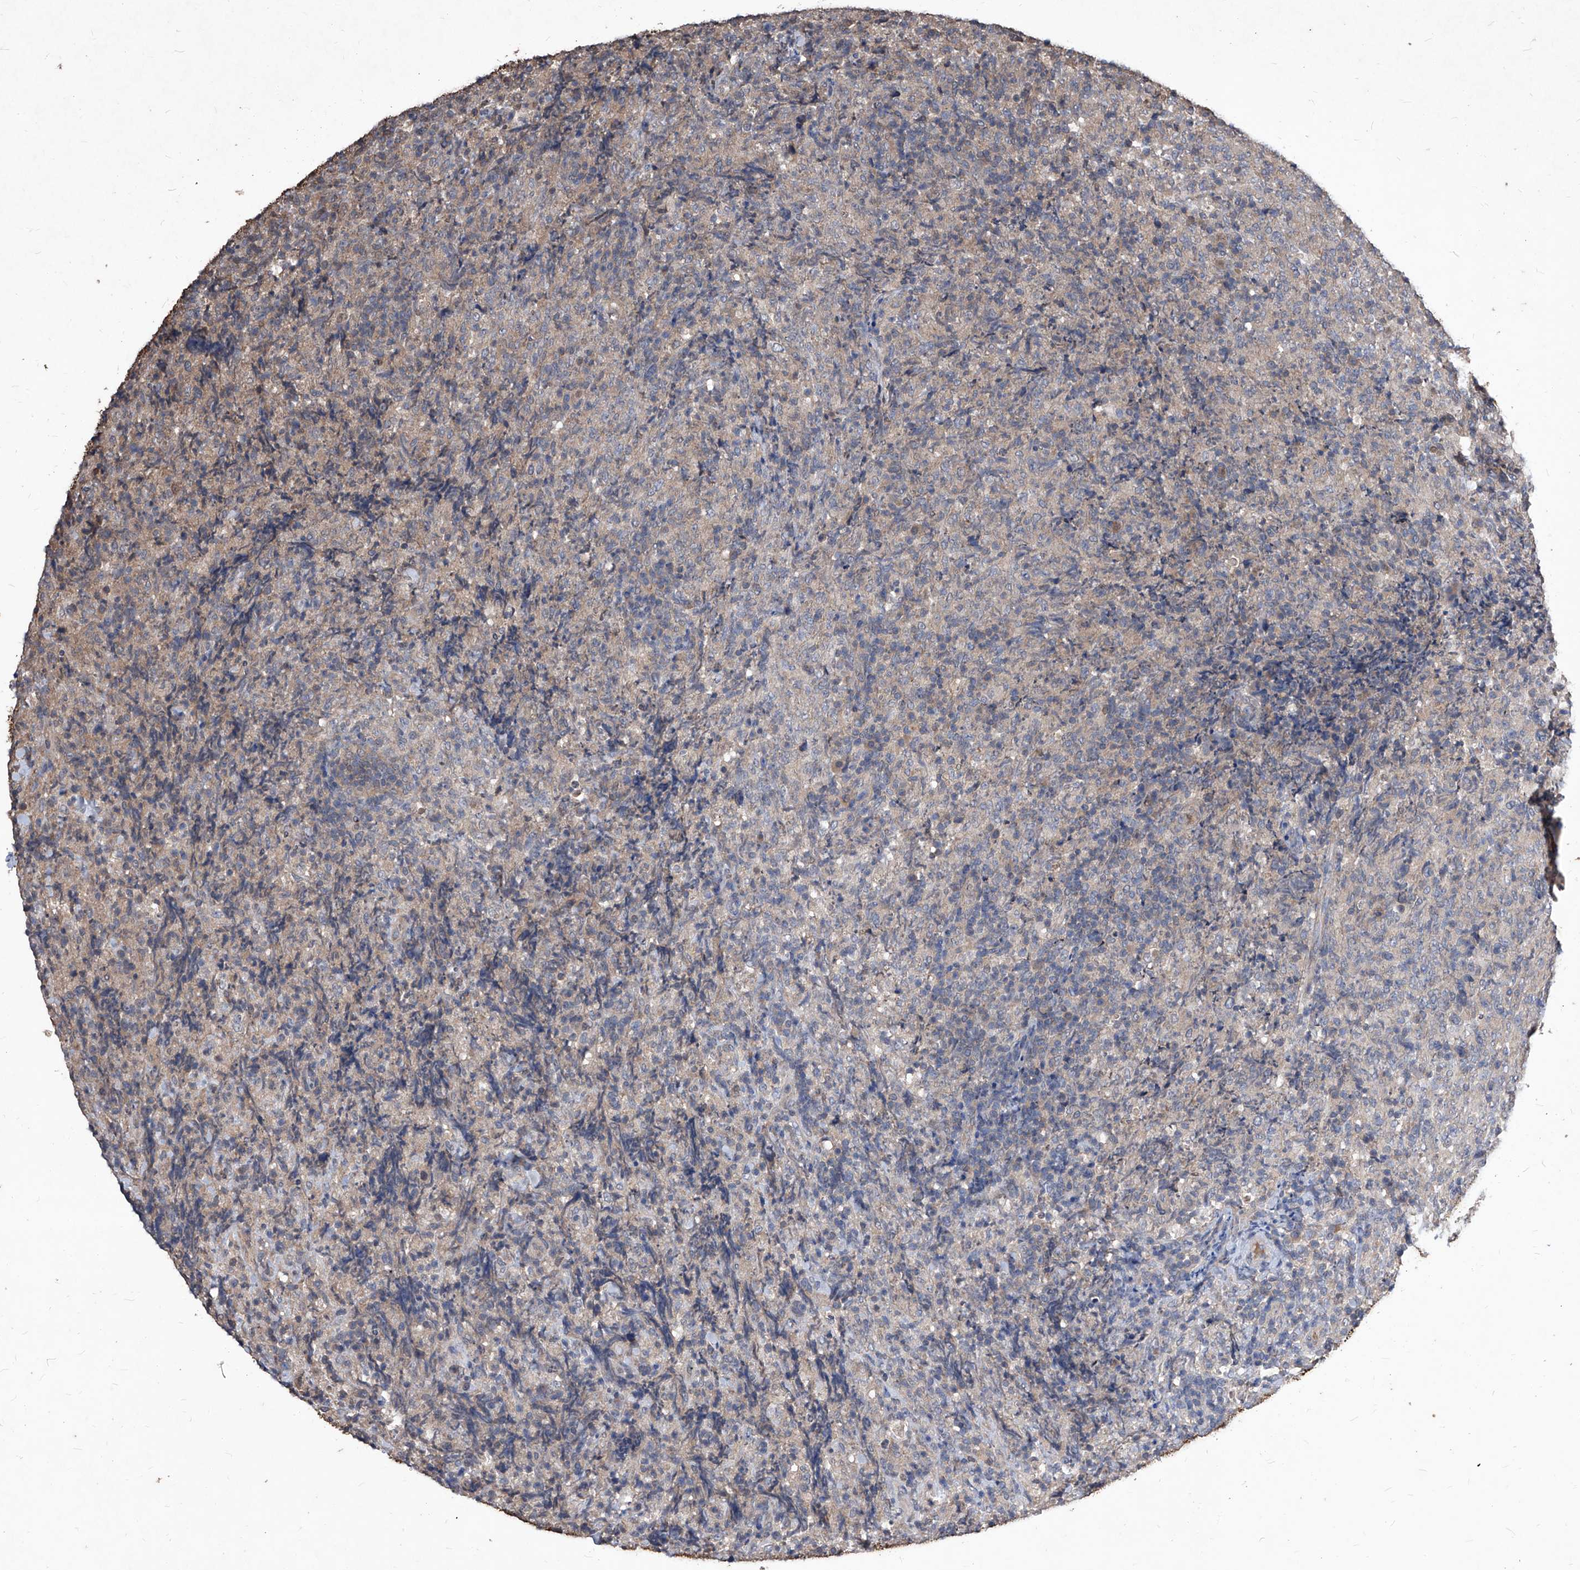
{"staining": {"intensity": "negative", "quantity": "none", "location": "none"}, "tissue": "lymphoma", "cell_type": "Tumor cells", "image_type": "cancer", "snomed": [{"axis": "morphology", "description": "Malignant lymphoma, non-Hodgkin's type, High grade"}, {"axis": "topography", "description": "Tonsil"}], "caption": "Immunohistochemistry (IHC) of human lymphoma shows no staining in tumor cells.", "gene": "SYNGR1", "patient": {"sex": "female", "age": 36}}